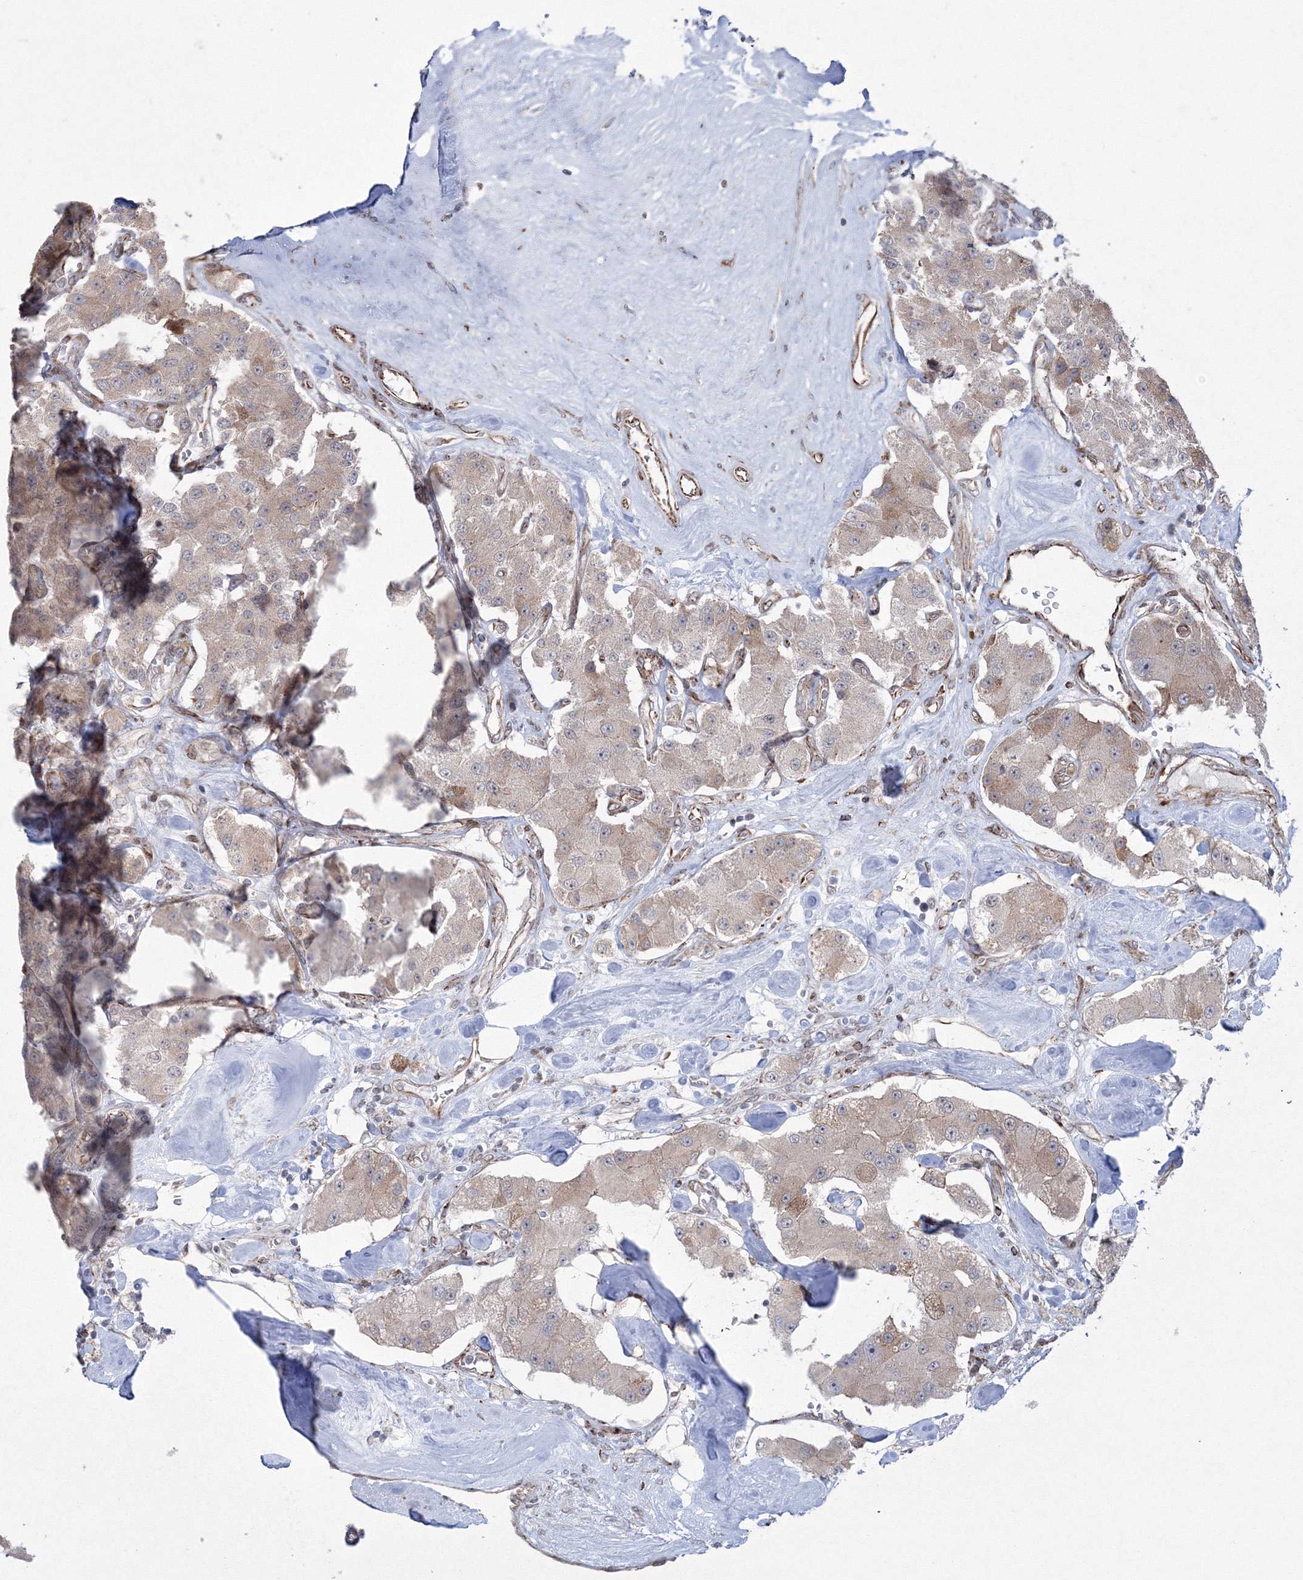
{"staining": {"intensity": "moderate", "quantity": "<25%", "location": "cytoplasmic/membranous"}, "tissue": "carcinoid", "cell_type": "Tumor cells", "image_type": "cancer", "snomed": [{"axis": "morphology", "description": "Carcinoid, malignant, NOS"}, {"axis": "topography", "description": "Pancreas"}], "caption": "Immunohistochemical staining of carcinoid (malignant) demonstrates low levels of moderate cytoplasmic/membranous protein staining in approximately <25% of tumor cells.", "gene": "EFCAB12", "patient": {"sex": "male", "age": 41}}